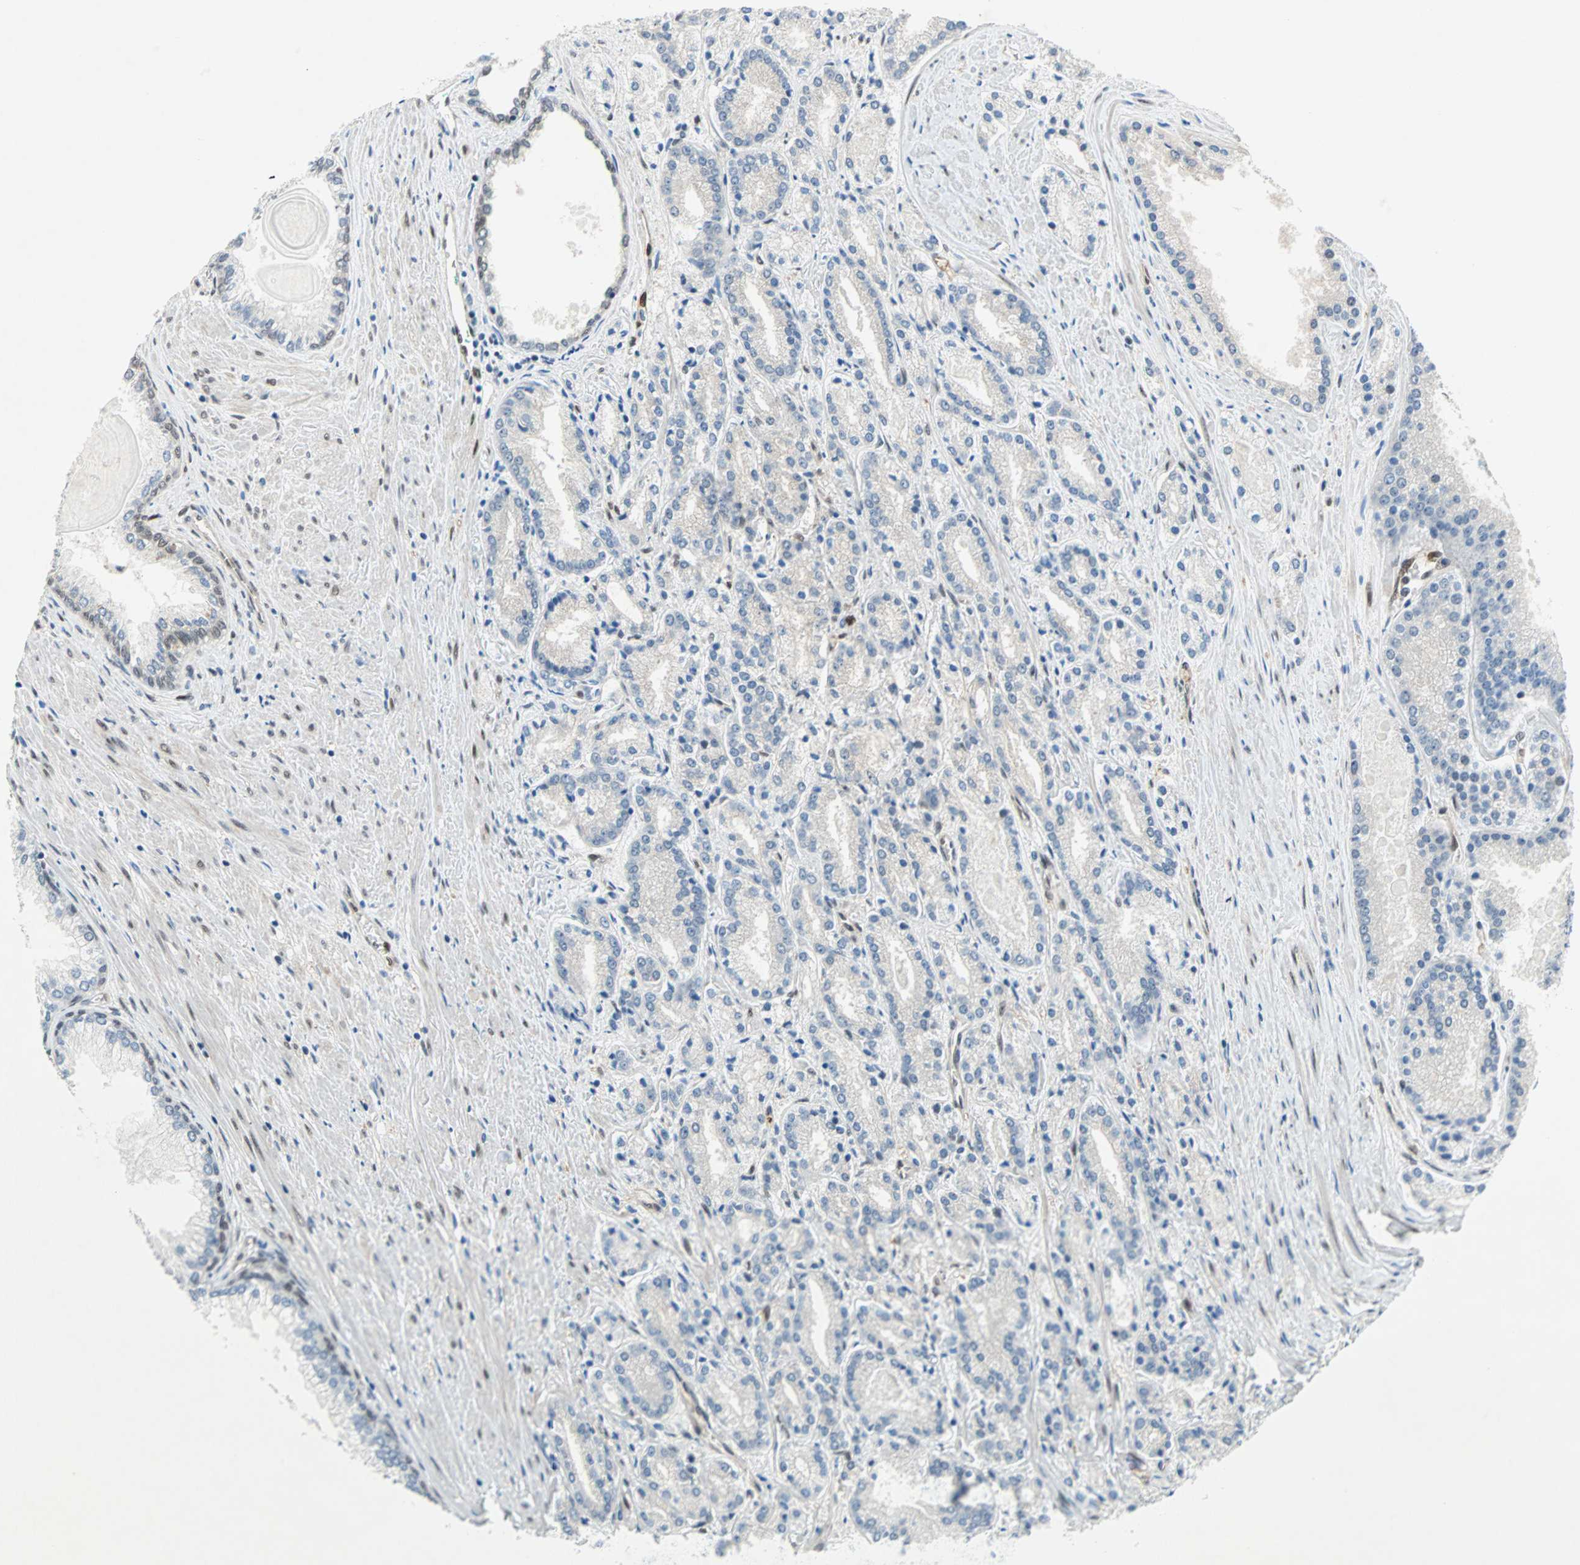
{"staining": {"intensity": "negative", "quantity": "none", "location": "none"}, "tissue": "prostate cancer", "cell_type": "Tumor cells", "image_type": "cancer", "snomed": [{"axis": "morphology", "description": "Adenocarcinoma, Low grade"}, {"axis": "topography", "description": "Prostate"}], "caption": "A high-resolution image shows immunohistochemistry staining of prostate adenocarcinoma (low-grade), which reveals no significant positivity in tumor cells.", "gene": "WWTR1", "patient": {"sex": "male", "age": 59}}